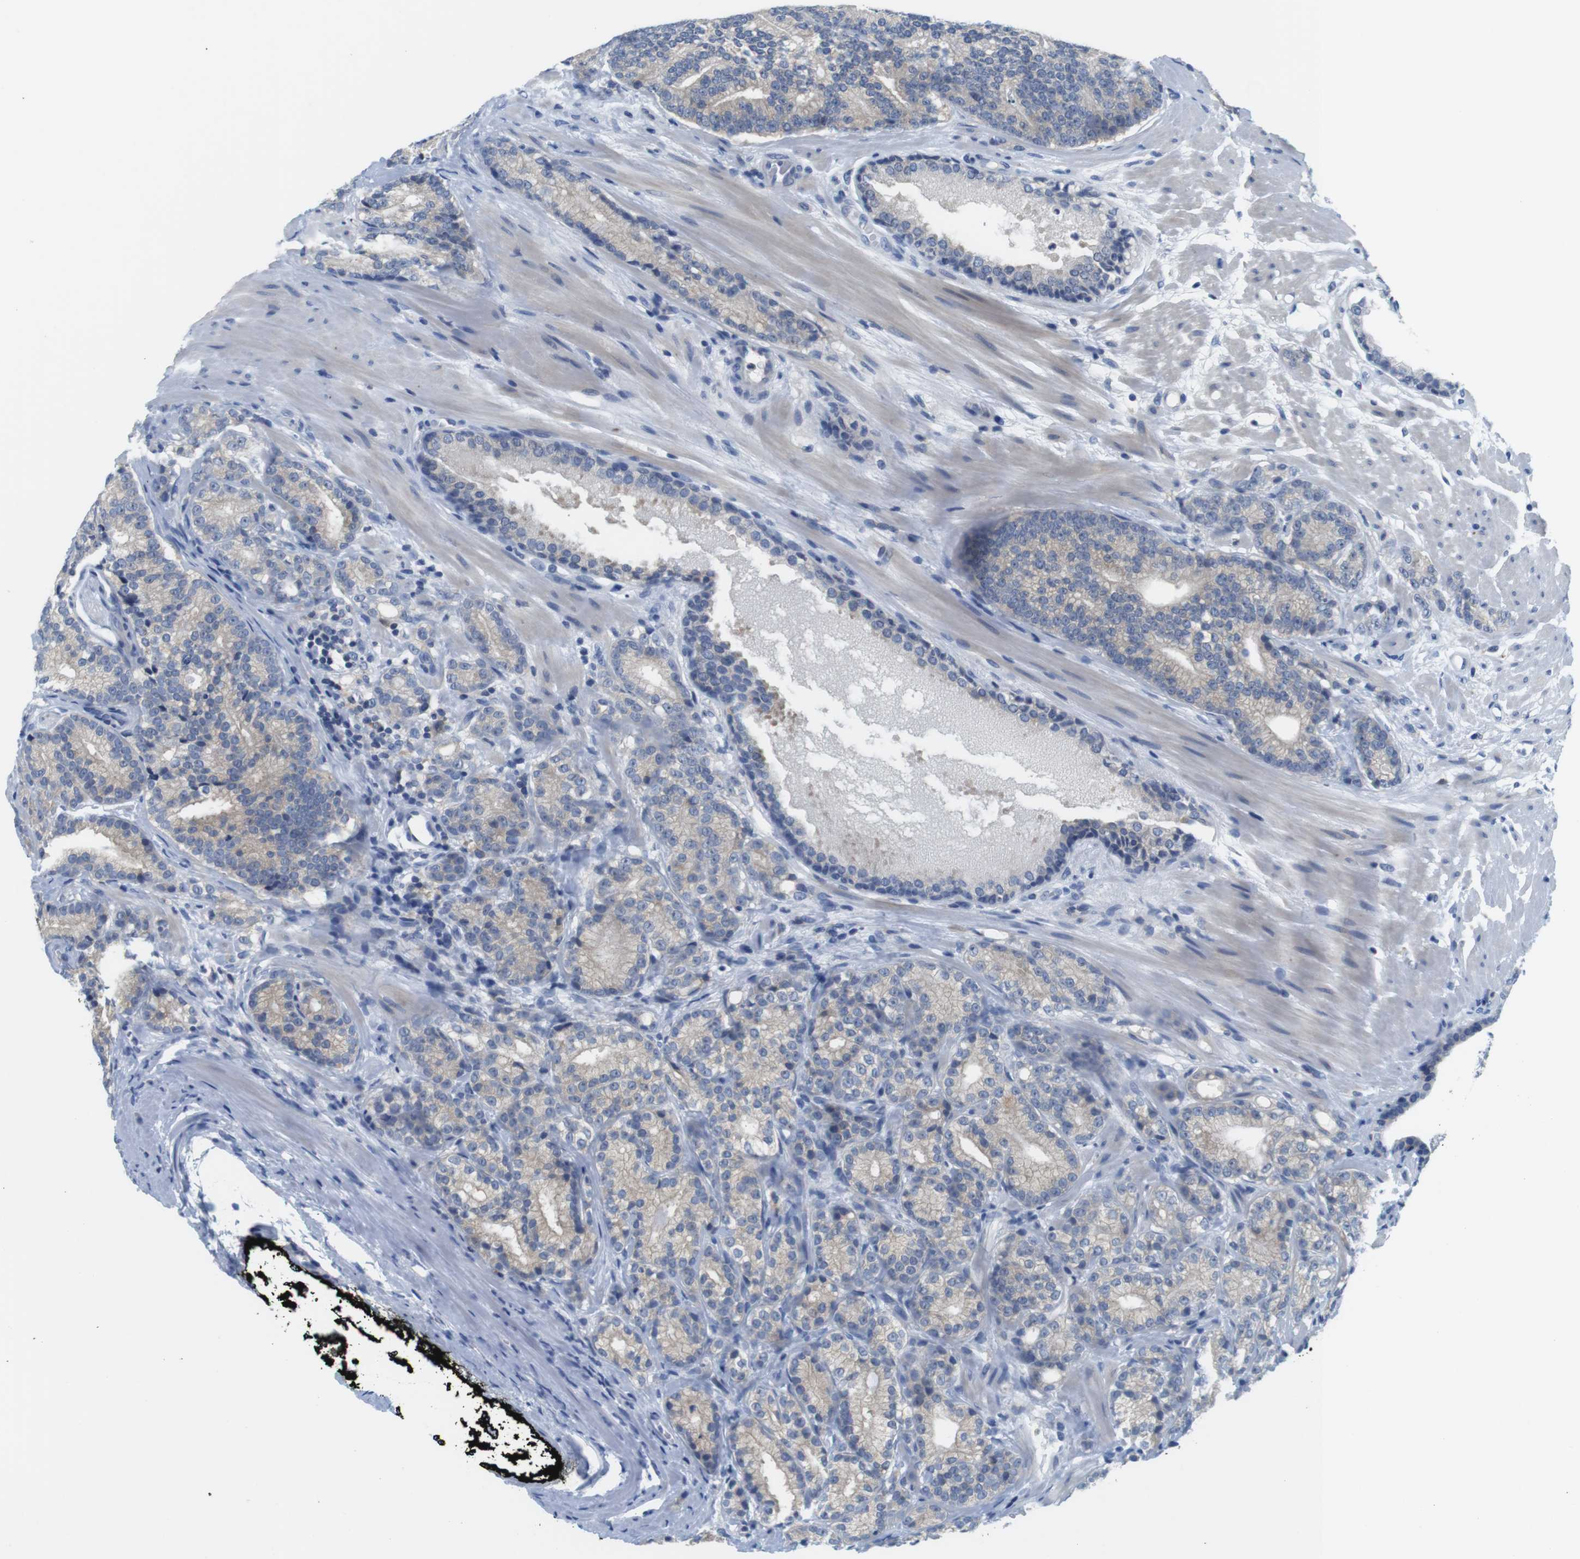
{"staining": {"intensity": "weak", "quantity": "<25%", "location": "cytoplasmic/membranous"}, "tissue": "prostate cancer", "cell_type": "Tumor cells", "image_type": "cancer", "snomed": [{"axis": "morphology", "description": "Adenocarcinoma, High grade"}, {"axis": "topography", "description": "Prostate"}], "caption": "Photomicrograph shows no protein expression in tumor cells of prostate high-grade adenocarcinoma tissue. (DAB (3,3'-diaminobenzidine) immunohistochemistry visualized using brightfield microscopy, high magnification).", "gene": "CNGA2", "patient": {"sex": "male", "age": 61}}